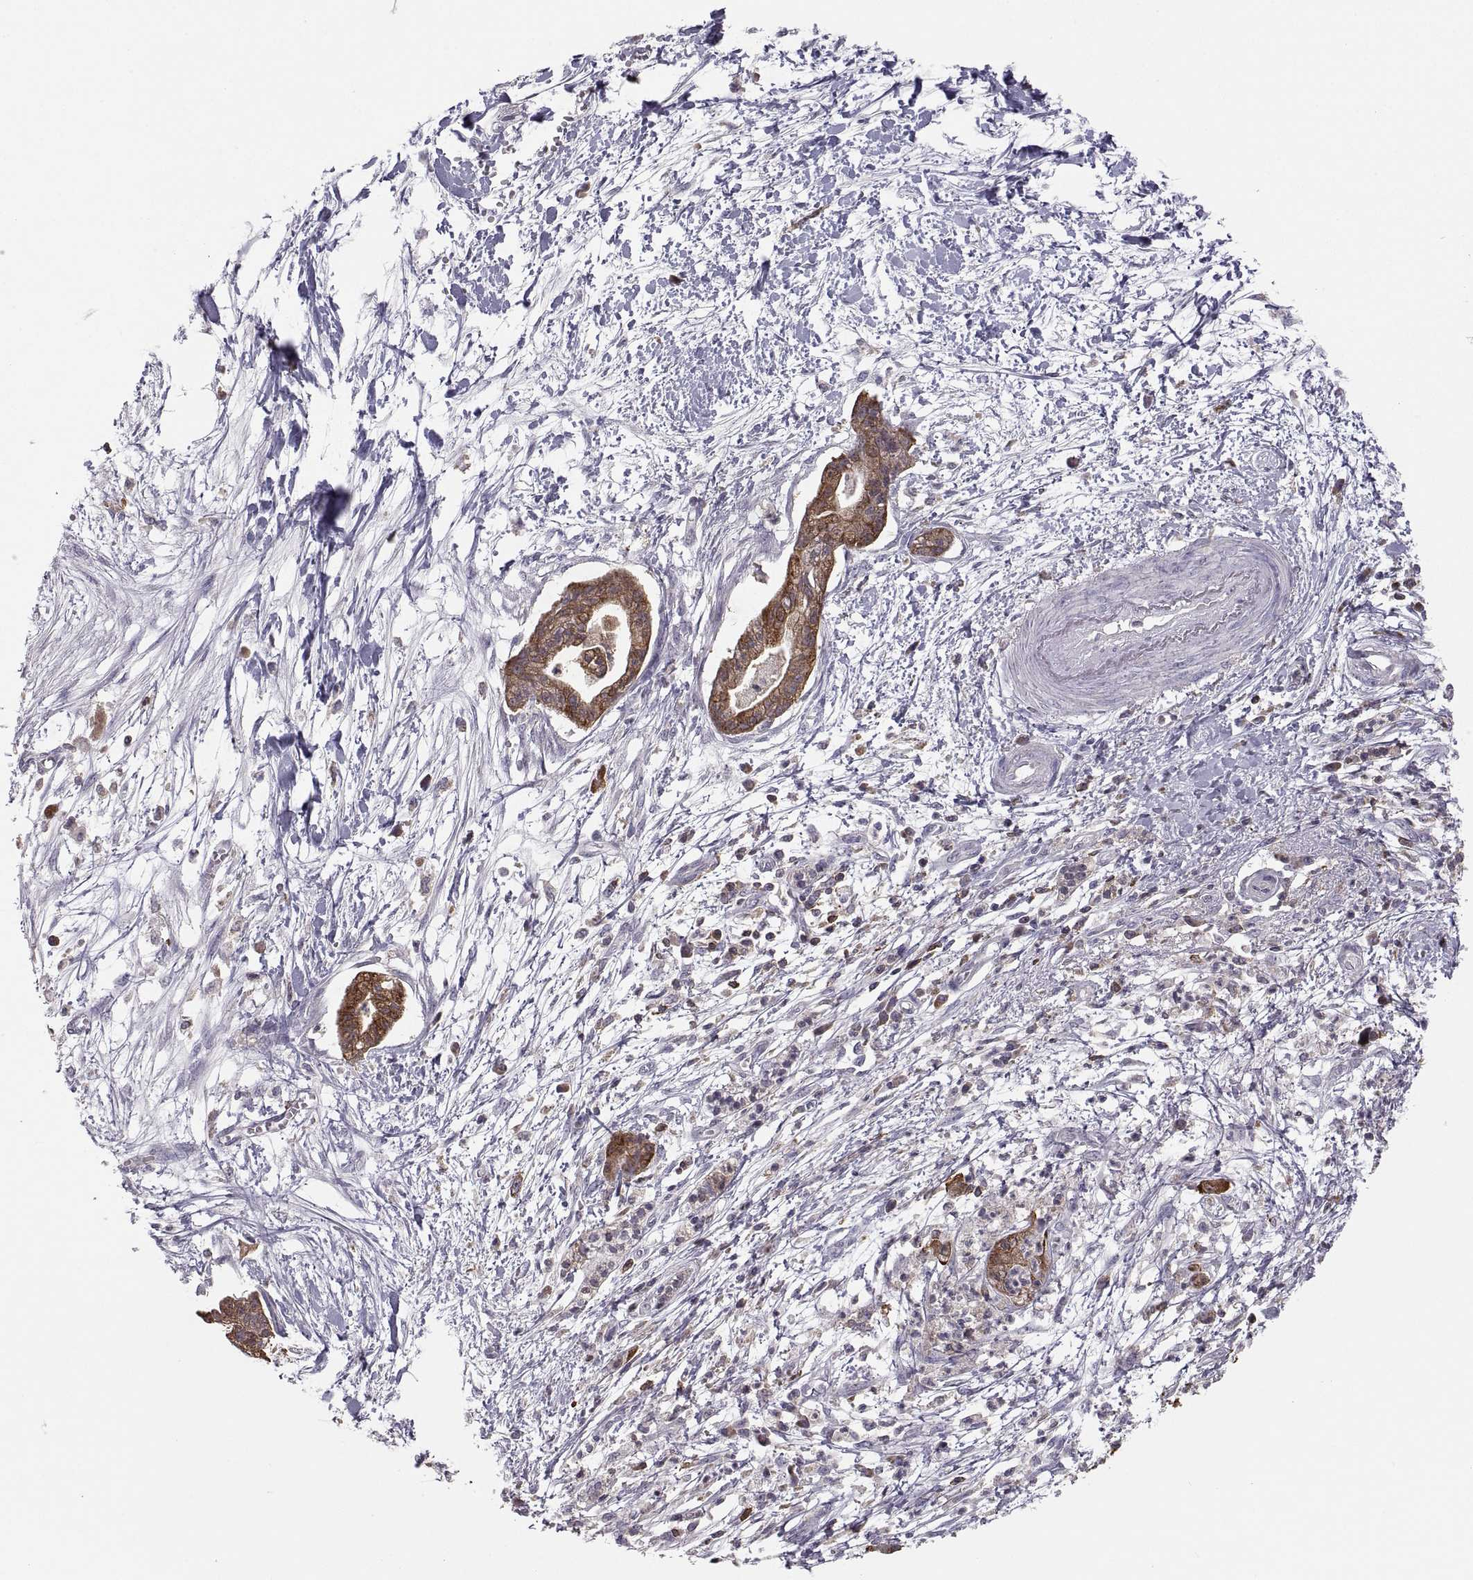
{"staining": {"intensity": "strong", "quantity": "<25%", "location": "cytoplasmic/membranous"}, "tissue": "pancreatic cancer", "cell_type": "Tumor cells", "image_type": "cancer", "snomed": [{"axis": "morphology", "description": "Normal tissue, NOS"}, {"axis": "morphology", "description": "Adenocarcinoma, NOS"}, {"axis": "topography", "description": "Lymph node"}, {"axis": "topography", "description": "Pancreas"}], "caption": "A brown stain labels strong cytoplasmic/membranous positivity of a protein in human pancreatic cancer (adenocarcinoma) tumor cells.", "gene": "EZR", "patient": {"sex": "female", "age": 58}}